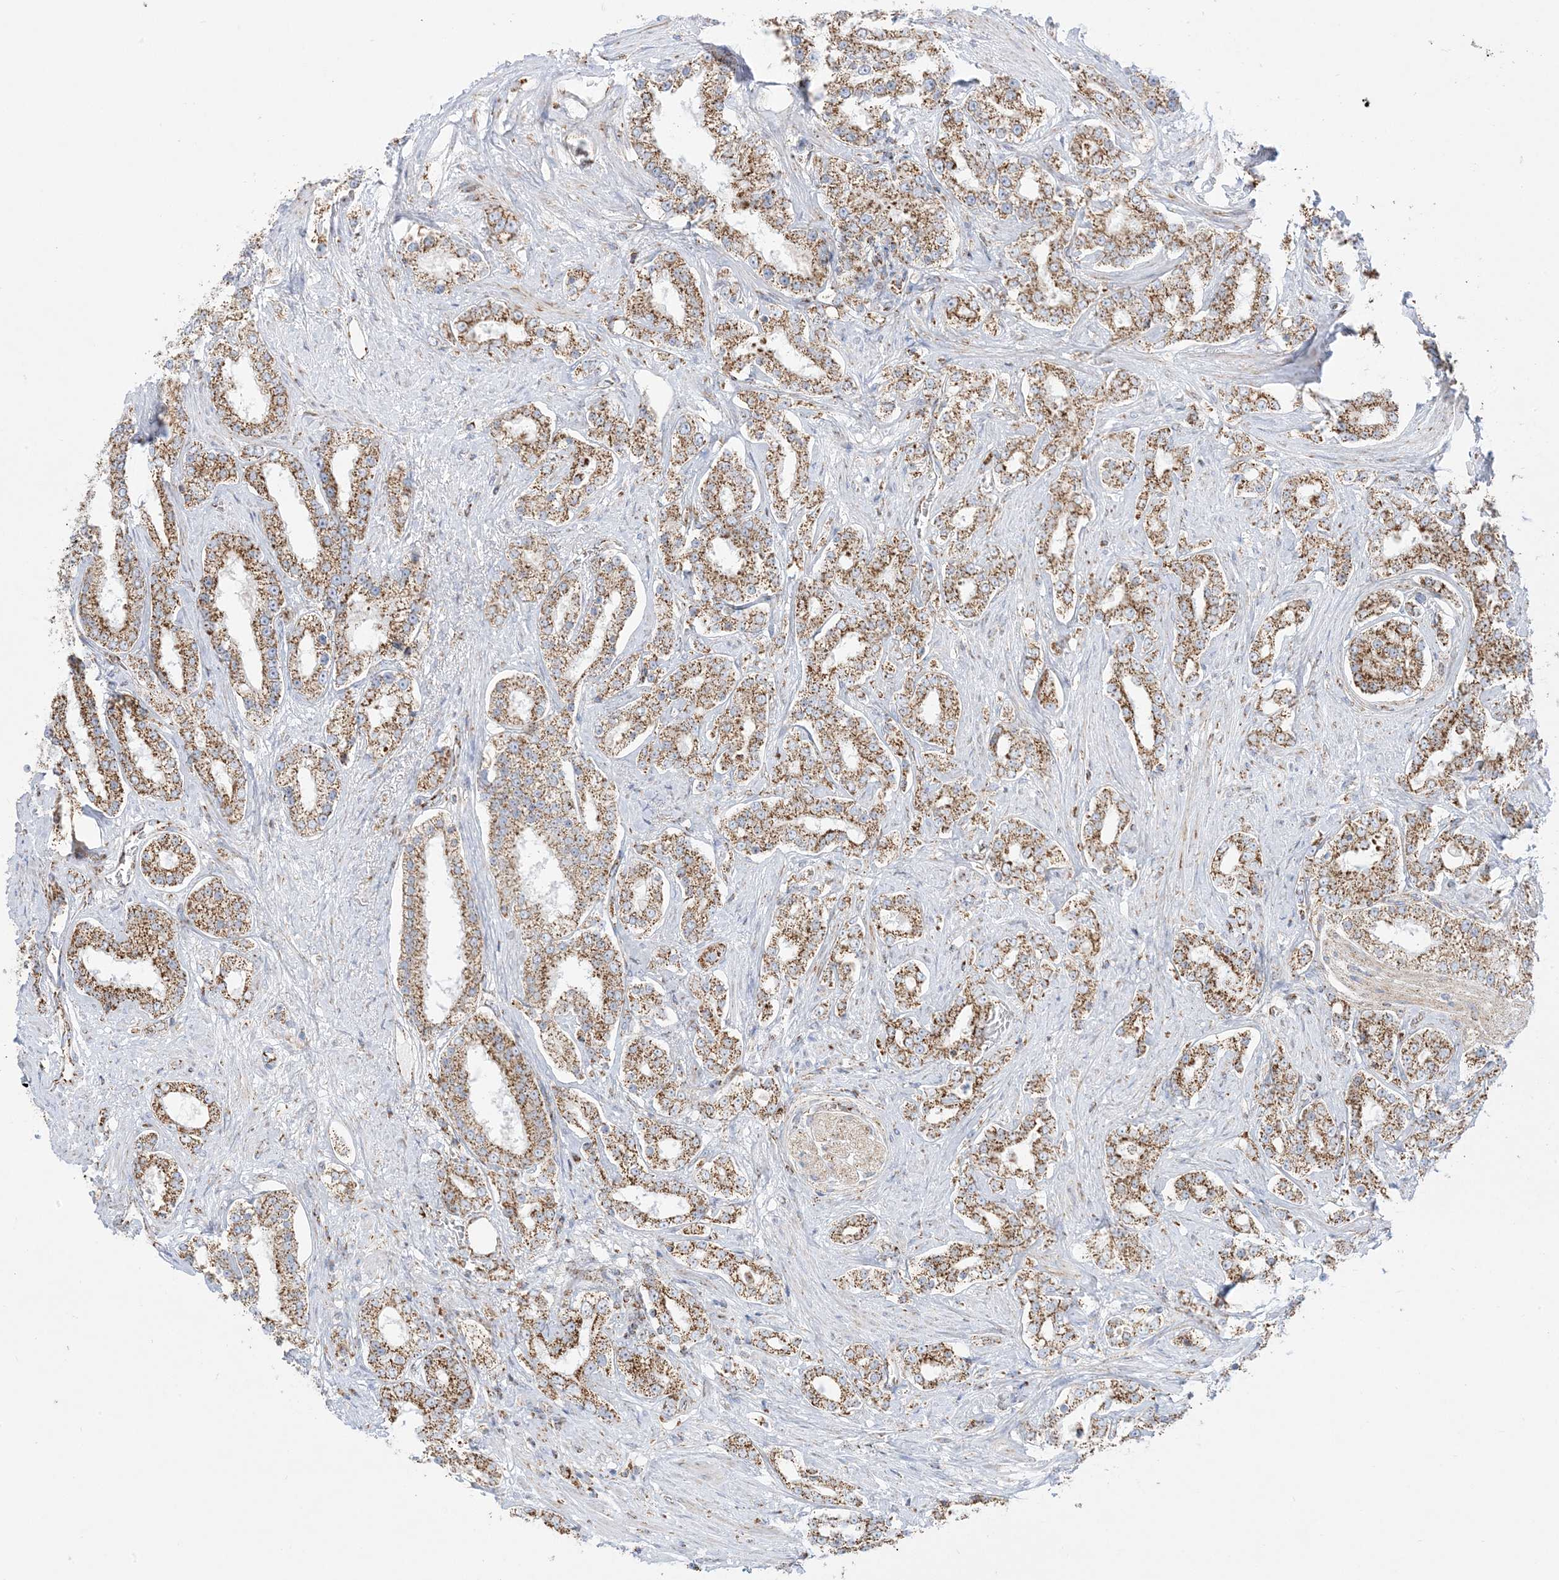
{"staining": {"intensity": "moderate", "quantity": ">75%", "location": "cytoplasmic/membranous"}, "tissue": "prostate cancer", "cell_type": "Tumor cells", "image_type": "cancer", "snomed": [{"axis": "morphology", "description": "Normal tissue, NOS"}, {"axis": "morphology", "description": "Adenocarcinoma, High grade"}, {"axis": "topography", "description": "Prostate"}], "caption": "Tumor cells demonstrate medium levels of moderate cytoplasmic/membranous positivity in approximately >75% of cells in human prostate cancer (high-grade adenocarcinoma).", "gene": "MRPS36", "patient": {"sex": "male", "age": 83}}